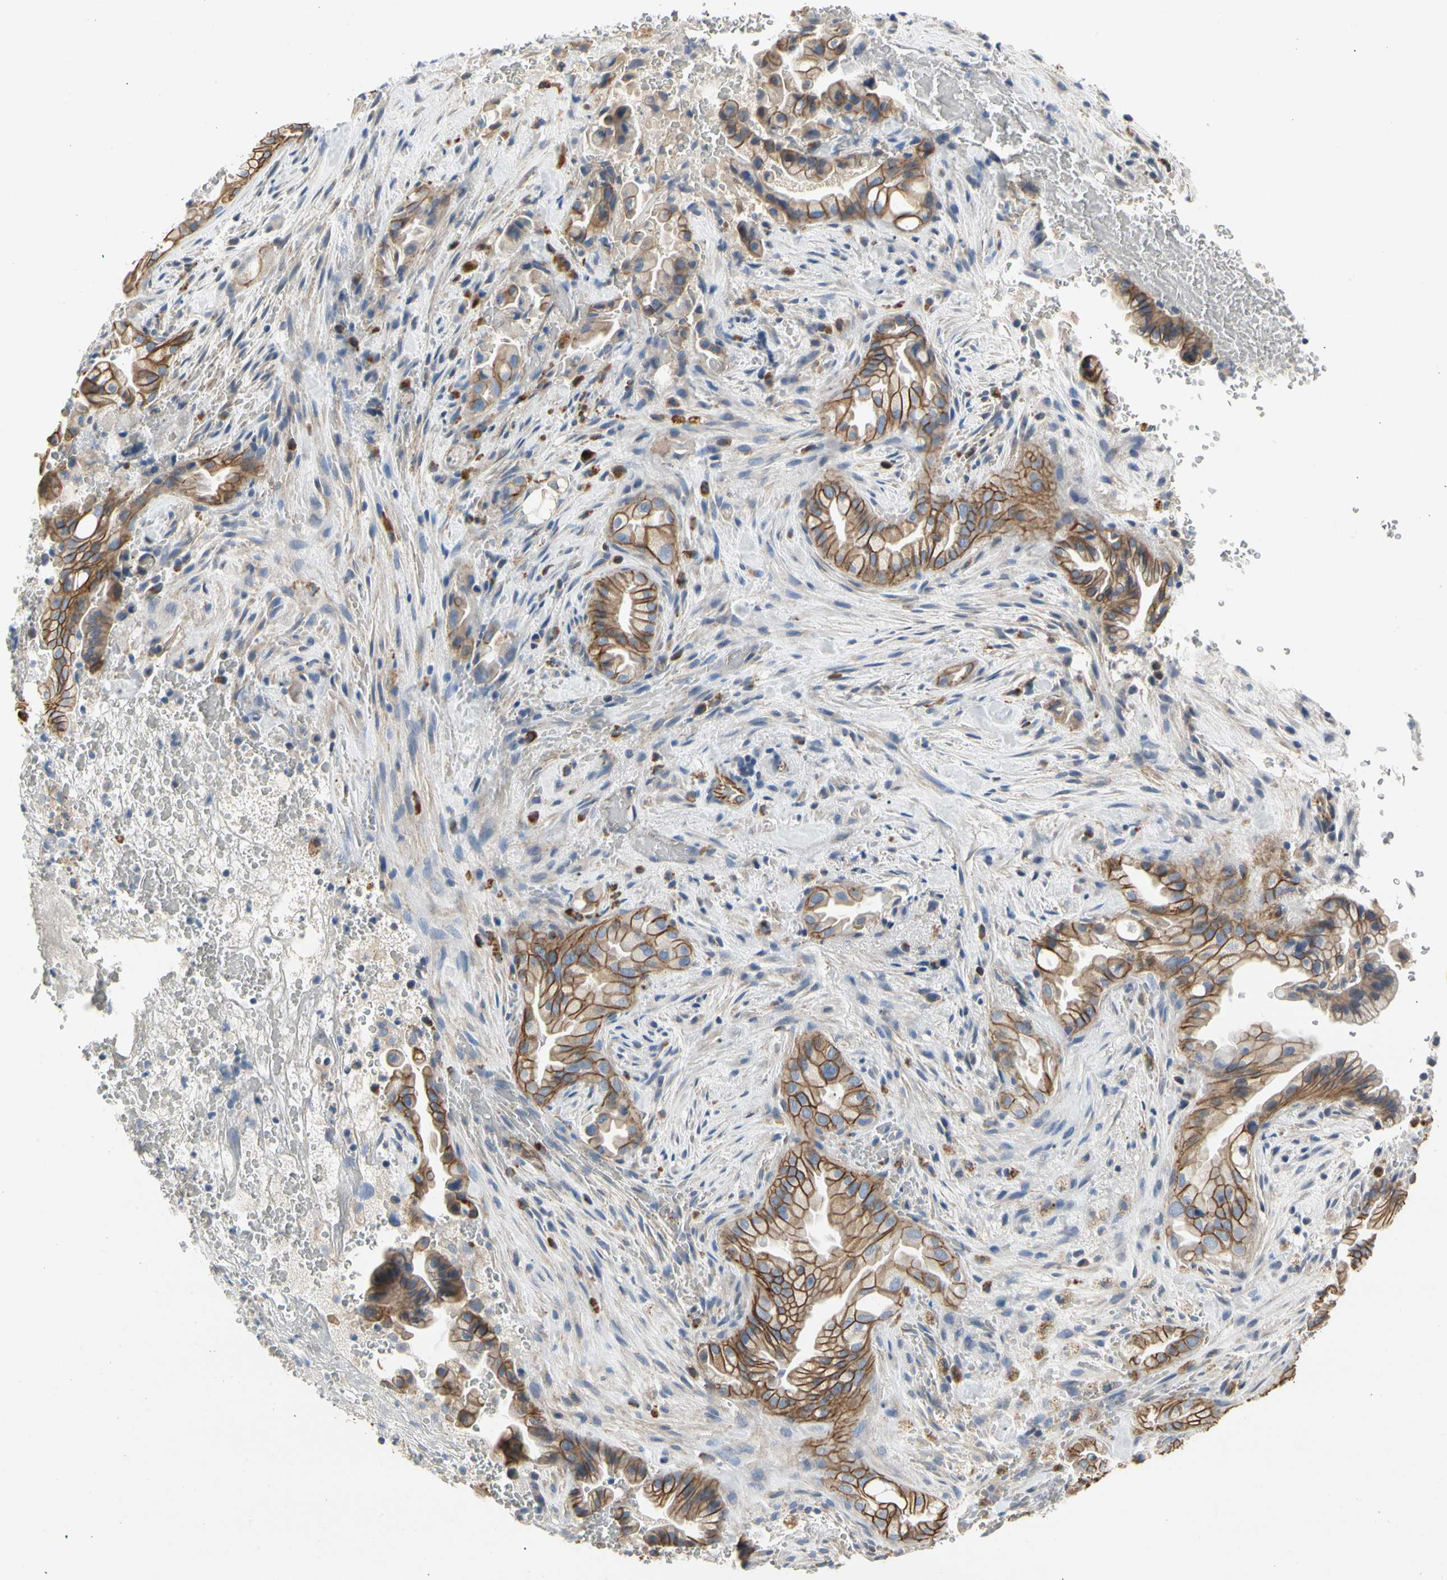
{"staining": {"intensity": "moderate", "quantity": "25%-75%", "location": "cytoplasmic/membranous"}, "tissue": "liver cancer", "cell_type": "Tumor cells", "image_type": "cancer", "snomed": [{"axis": "morphology", "description": "Cholangiocarcinoma"}, {"axis": "topography", "description": "Liver"}], "caption": "Immunohistochemistry (IHC) of liver cancer shows medium levels of moderate cytoplasmic/membranous positivity in about 25%-75% of tumor cells.", "gene": "LGR6", "patient": {"sex": "female", "age": 68}}